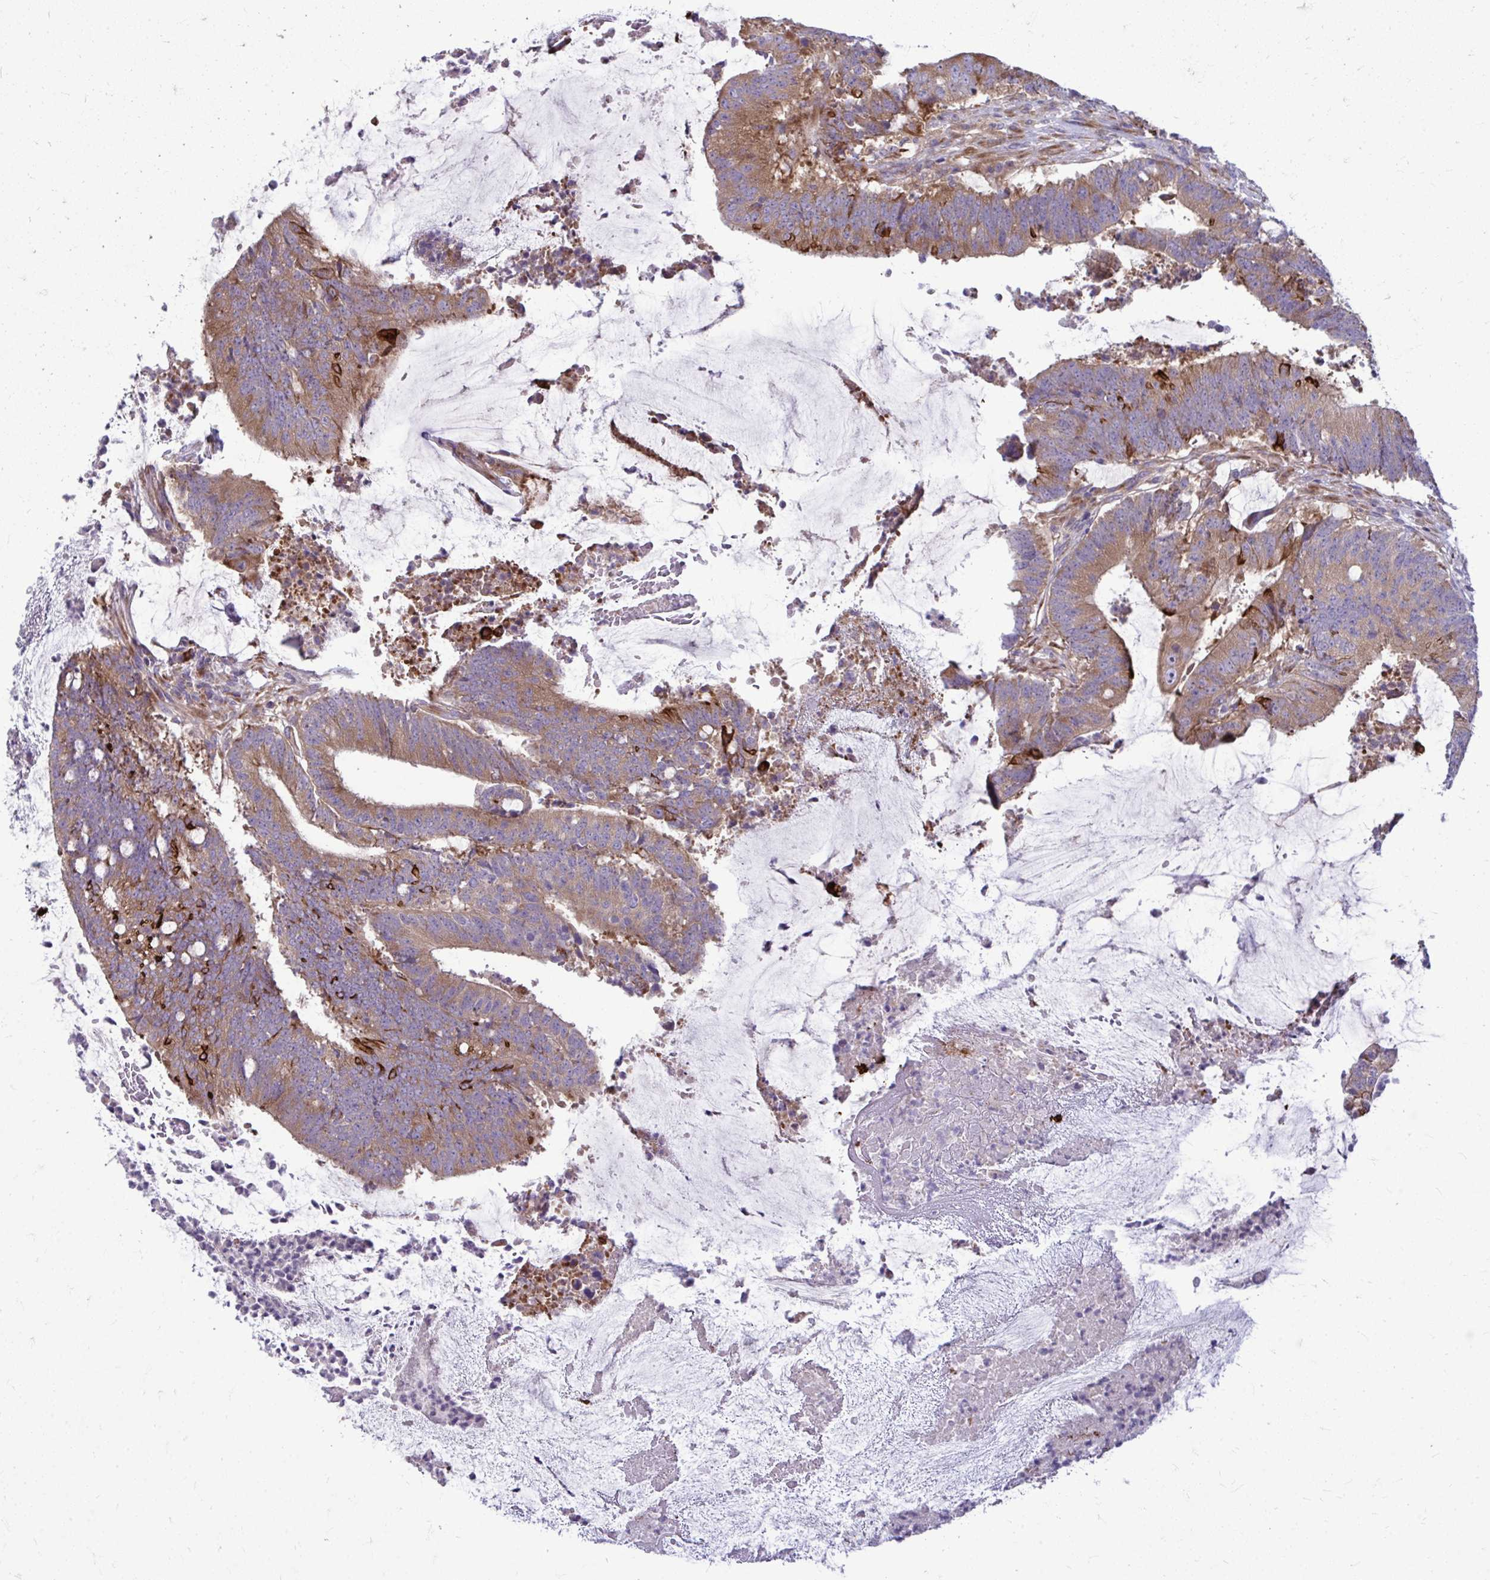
{"staining": {"intensity": "moderate", "quantity": ">75%", "location": "cytoplasmic/membranous"}, "tissue": "colorectal cancer", "cell_type": "Tumor cells", "image_type": "cancer", "snomed": [{"axis": "morphology", "description": "Adenocarcinoma, NOS"}, {"axis": "topography", "description": "Colon"}], "caption": "Tumor cells exhibit medium levels of moderate cytoplasmic/membranous expression in approximately >75% of cells in adenocarcinoma (colorectal).", "gene": "GFPT2", "patient": {"sex": "female", "age": 43}}